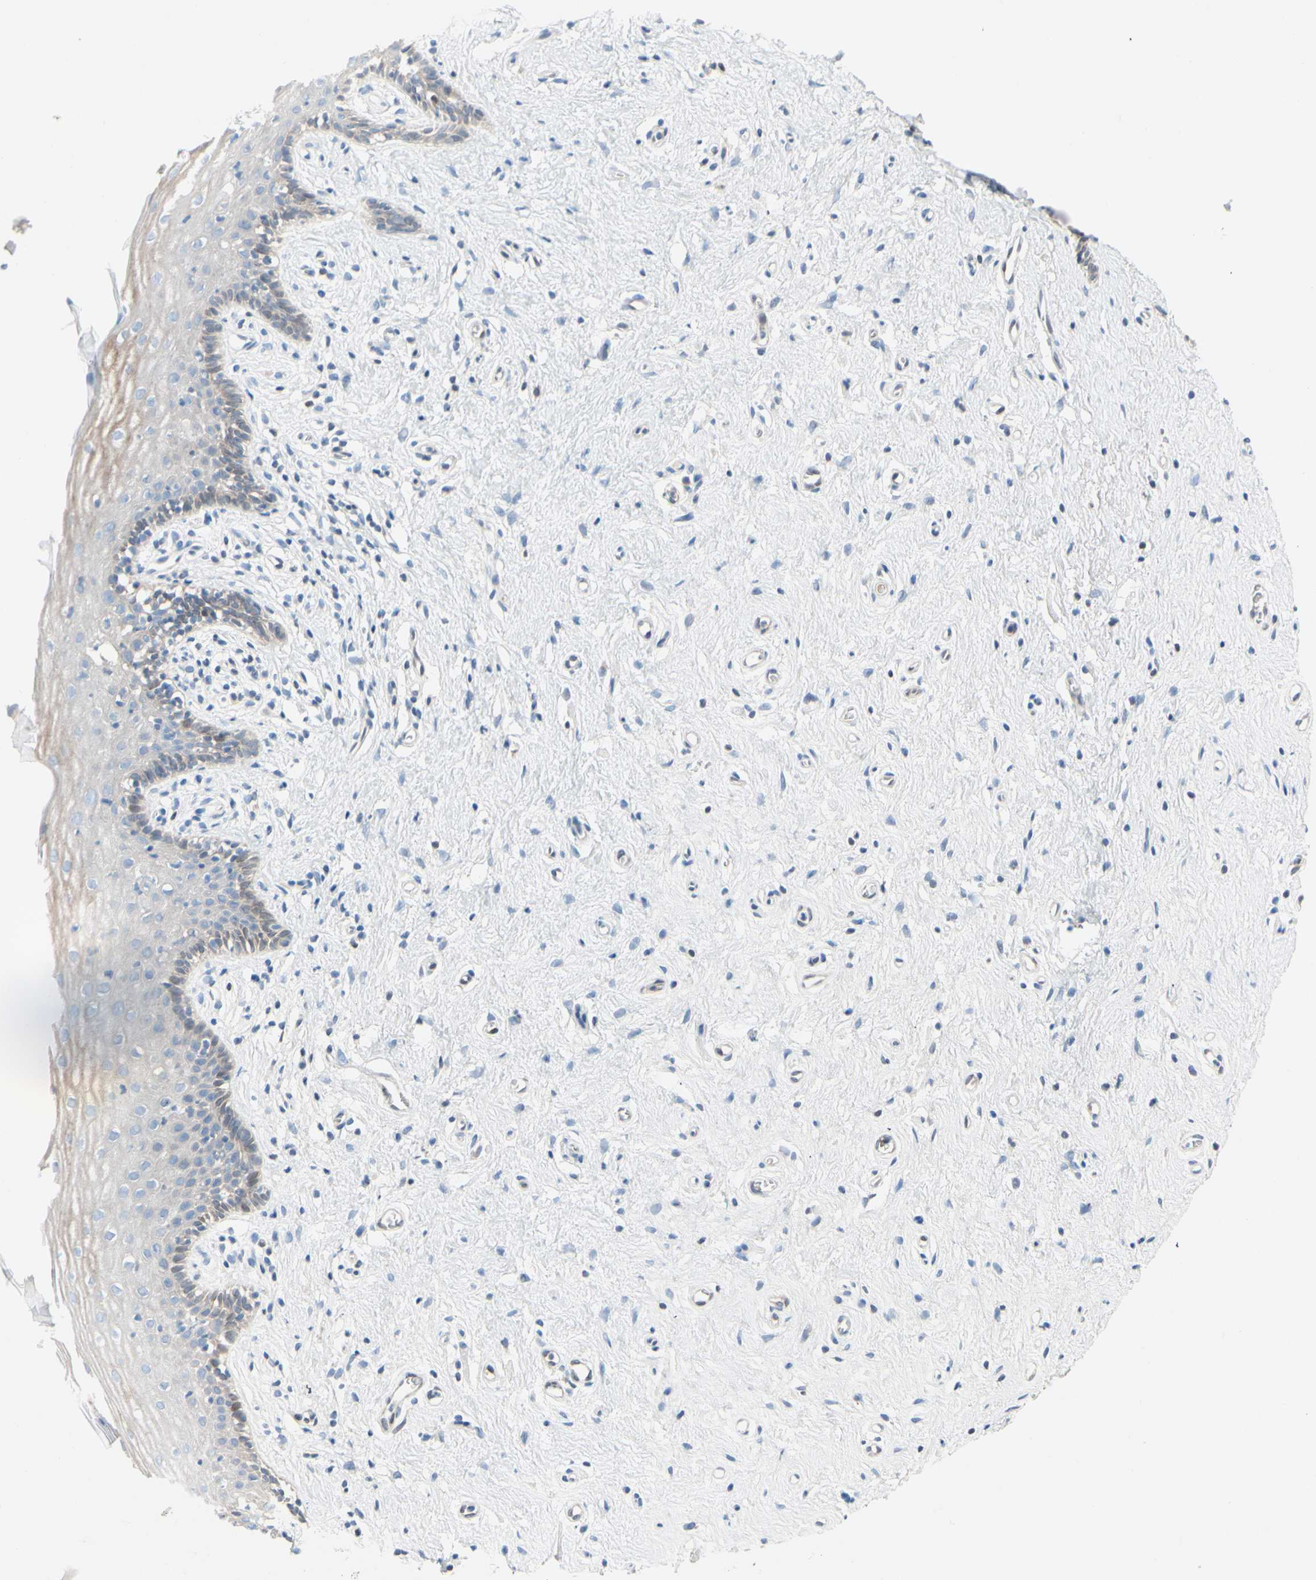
{"staining": {"intensity": "weak", "quantity": "<25%", "location": "cytoplasmic/membranous"}, "tissue": "vagina", "cell_type": "Squamous epithelial cells", "image_type": "normal", "snomed": [{"axis": "morphology", "description": "Normal tissue, NOS"}, {"axis": "topography", "description": "Vagina"}], "caption": "Human vagina stained for a protein using immunohistochemistry (IHC) displays no expression in squamous epithelial cells.", "gene": "ZNF132", "patient": {"sex": "female", "age": 44}}